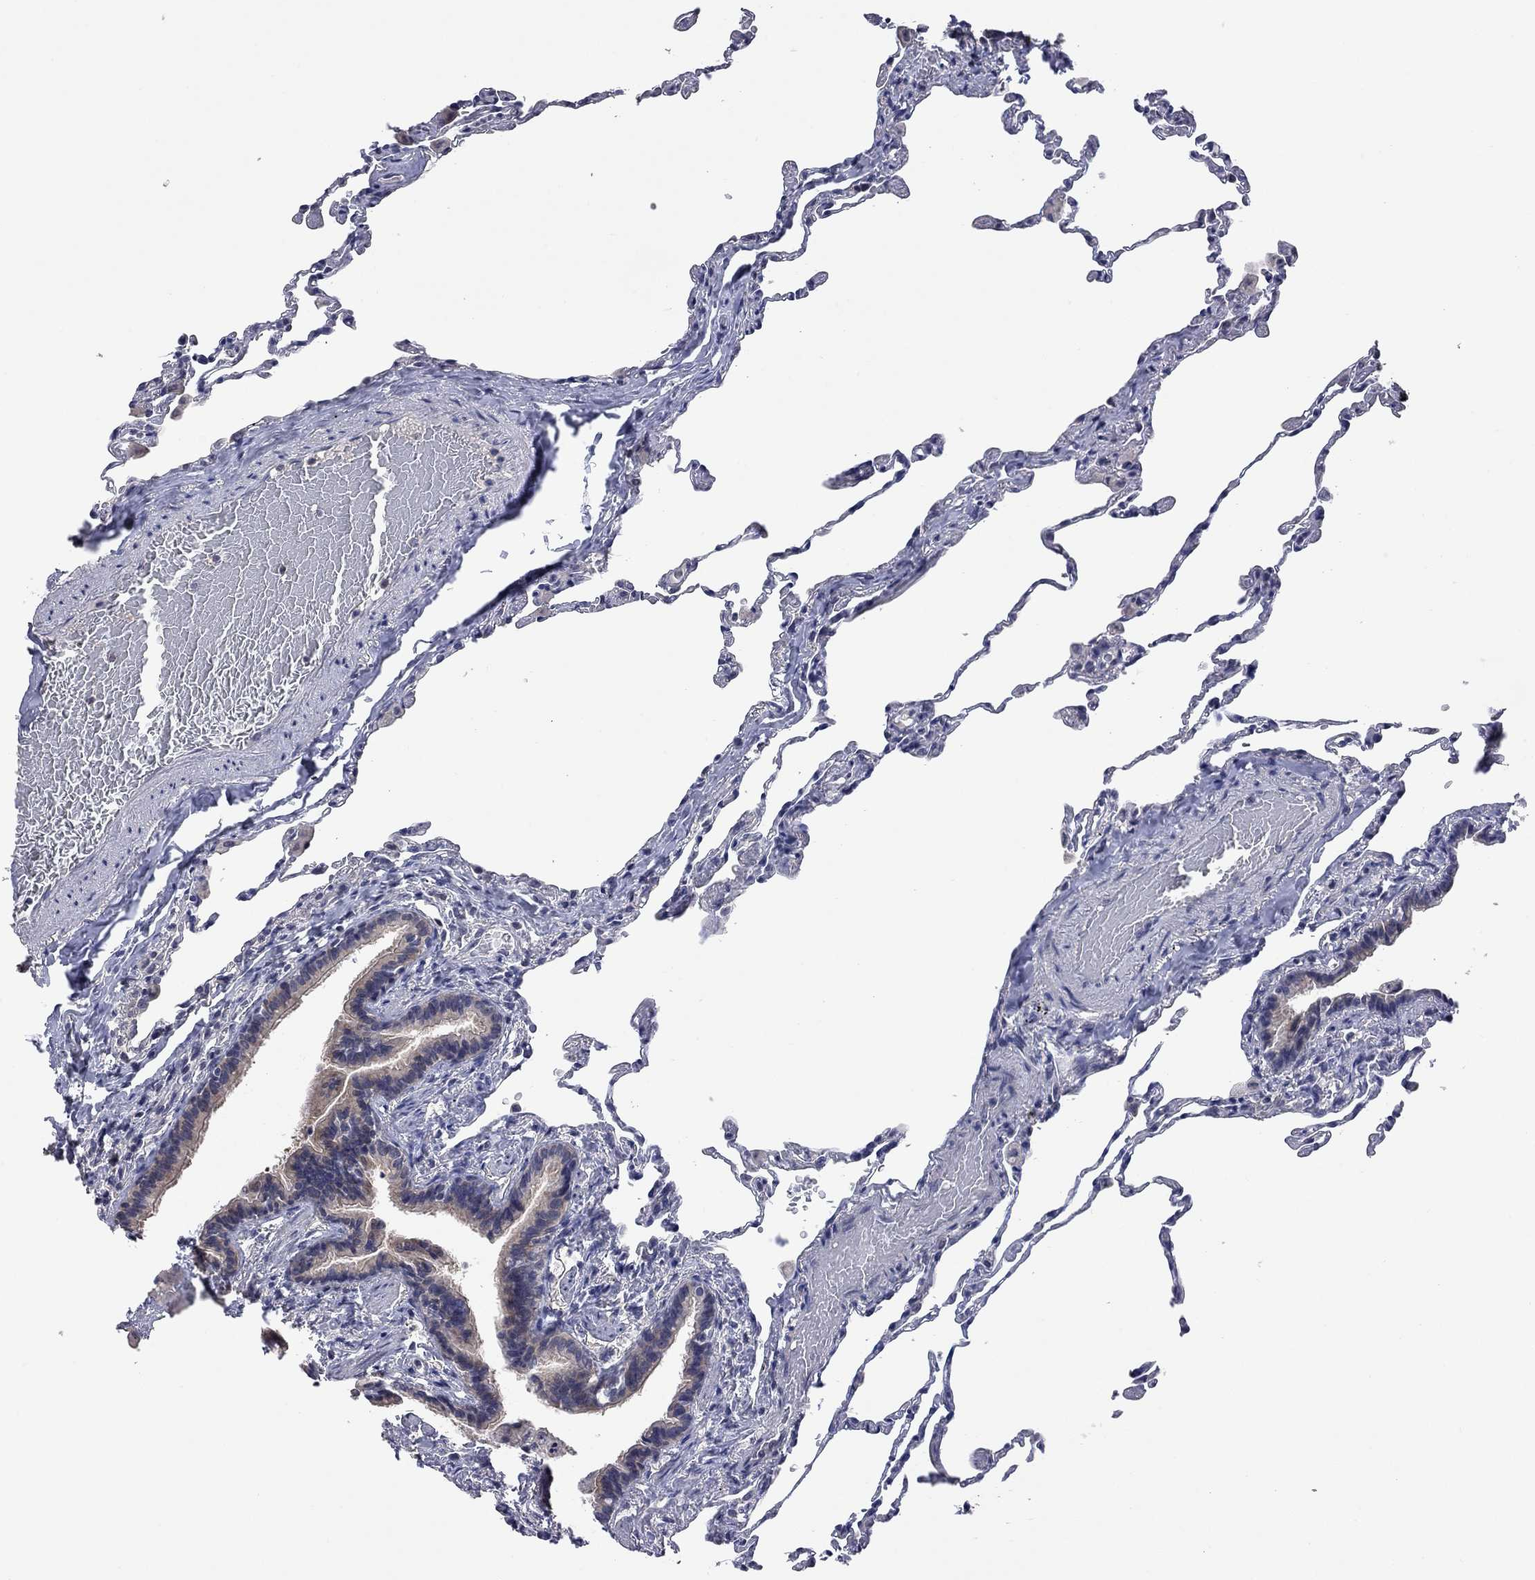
{"staining": {"intensity": "negative", "quantity": "none", "location": "none"}, "tissue": "lung", "cell_type": "Alveolar cells", "image_type": "normal", "snomed": [{"axis": "morphology", "description": "Normal tissue, NOS"}, {"axis": "topography", "description": "Lung"}], "caption": "Immunohistochemistry (IHC) of benign lung displays no expression in alveolar cells.", "gene": "FABP12", "patient": {"sex": "female", "age": 57}}